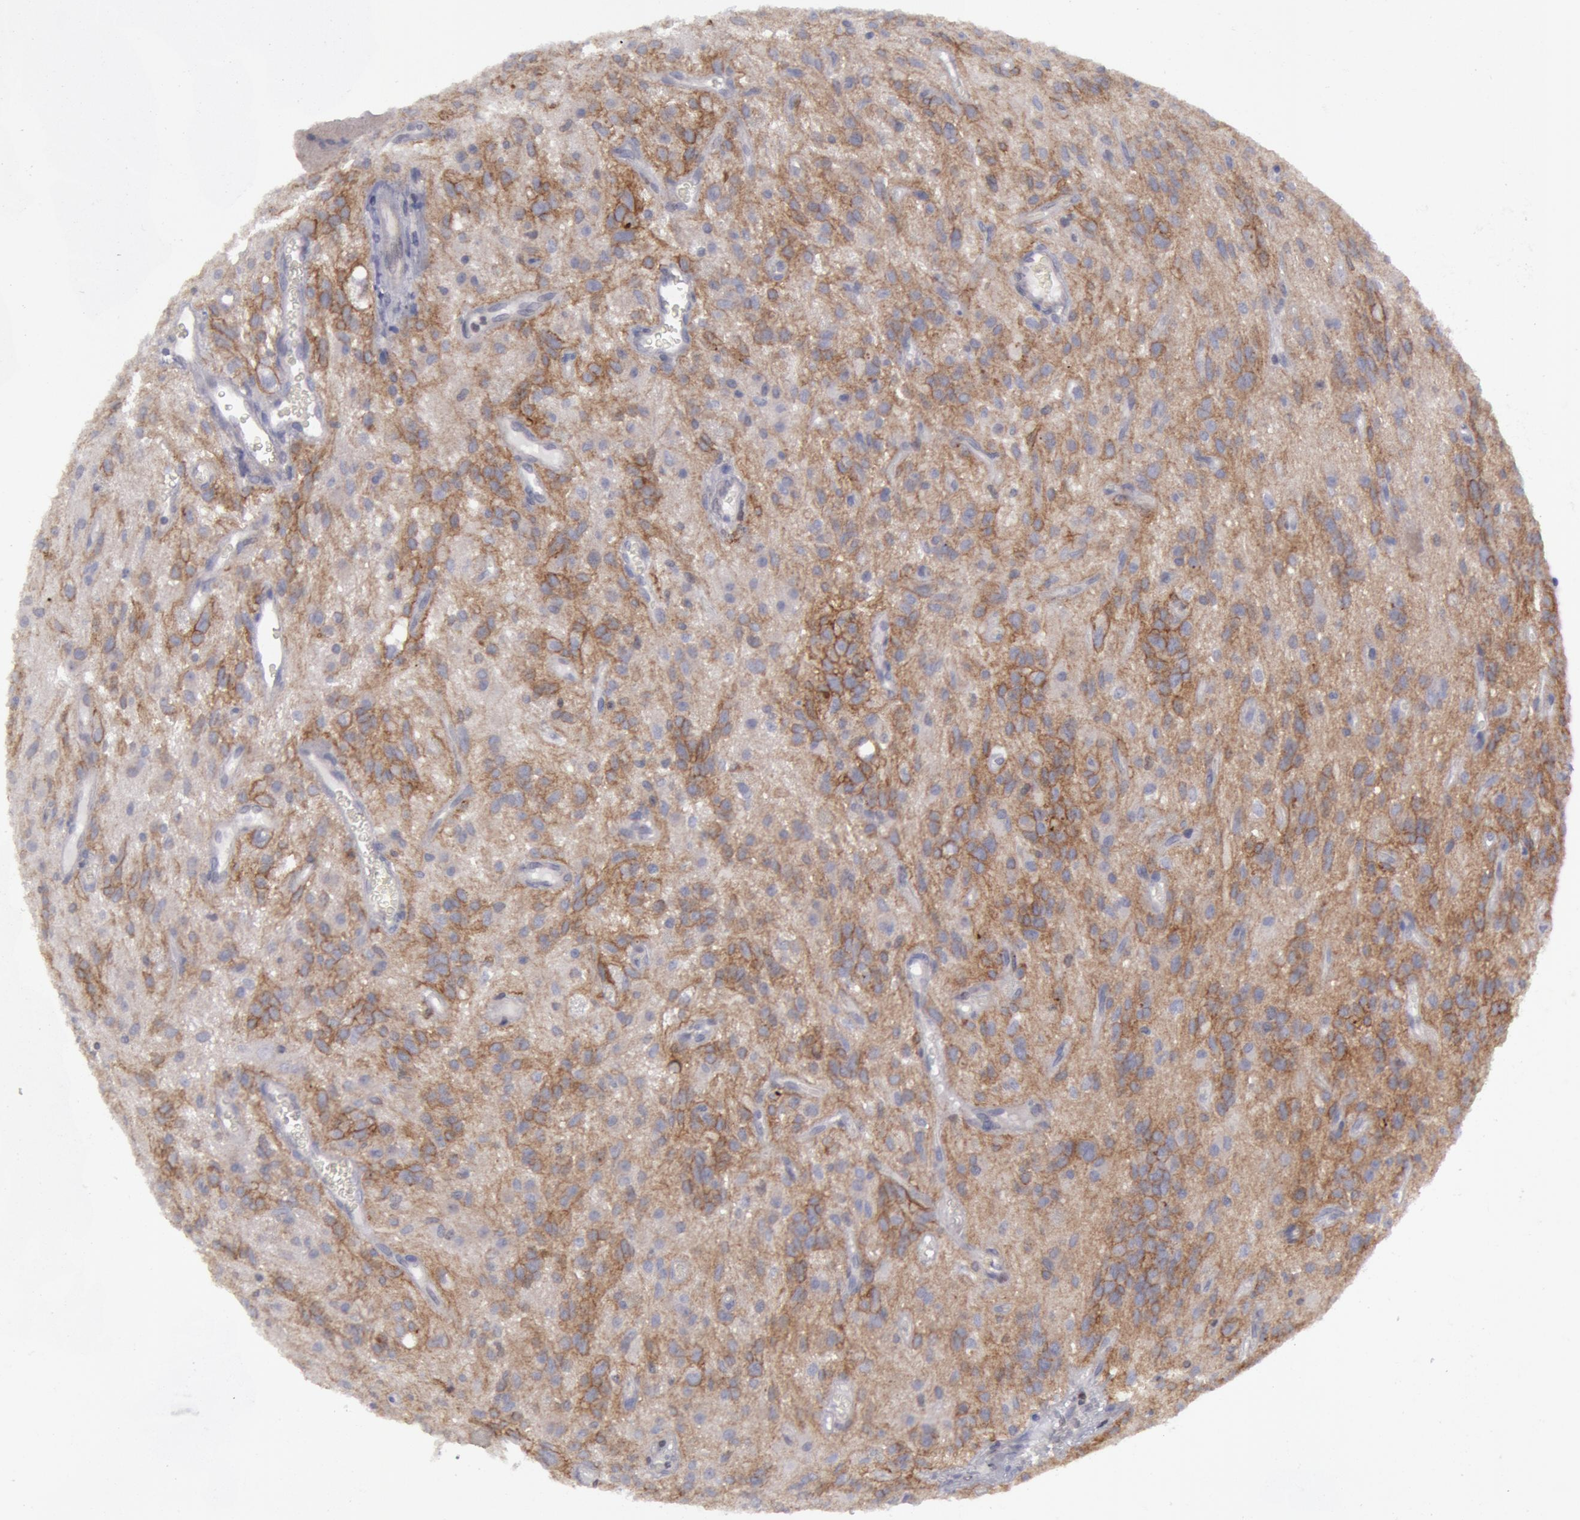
{"staining": {"intensity": "weak", "quantity": "25%-75%", "location": "cytoplasmic/membranous"}, "tissue": "glioma", "cell_type": "Tumor cells", "image_type": "cancer", "snomed": [{"axis": "morphology", "description": "Glioma, malignant, Low grade"}, {"axis": "topography", "description": "Brain"}], "caption": "Immunohistochemical staining of malignant glioma (low-grade) displays low levels of weak cytoplasmic/membranous expression in about 25%-75% of tumor cells. (brown staining indicates protein expression, while blue staining denotes nuclei).", "gene": "ERBB2", "patient": {"sex": "female", "age": 15}}